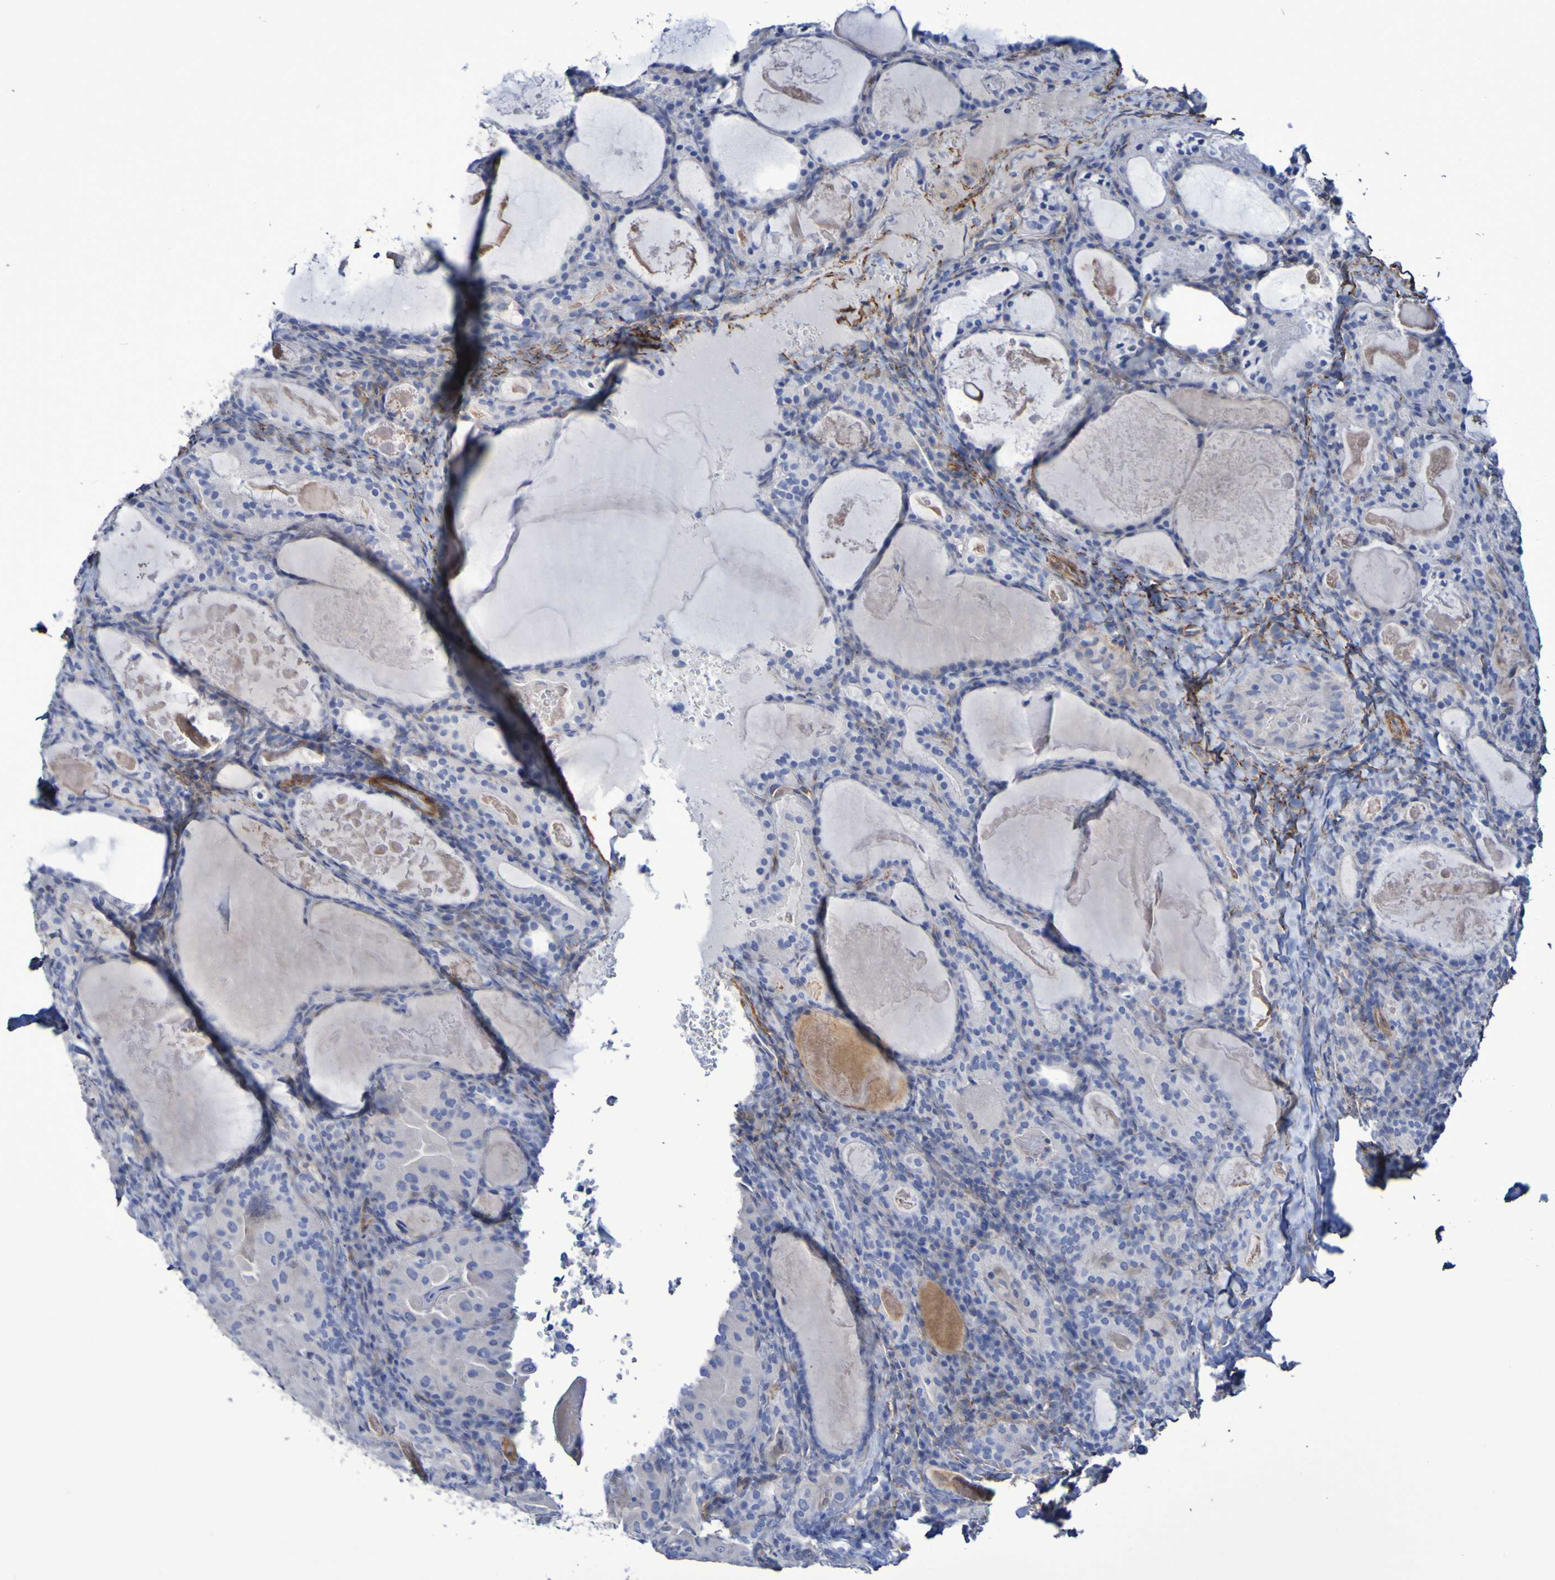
{"staining": {"intensity": "negative", "quantity": "none", "location": "none"}, "tissue": "thyroid cancer", "cell_type": "Tumor cells", "image_type": "cancer", "snomed": [{"axis": "morphology", "description": "Papillary adenocarcinoma, NOS"}, {"axis": "topography", "description": "Thyroid gland"}], "caption": "The immunohistochemistry histopathology image has no significant positivity in tumor cells of thyroid cancer tissue.", "gene": "LPP", "patient": {"sex": "female", "age": 42}}